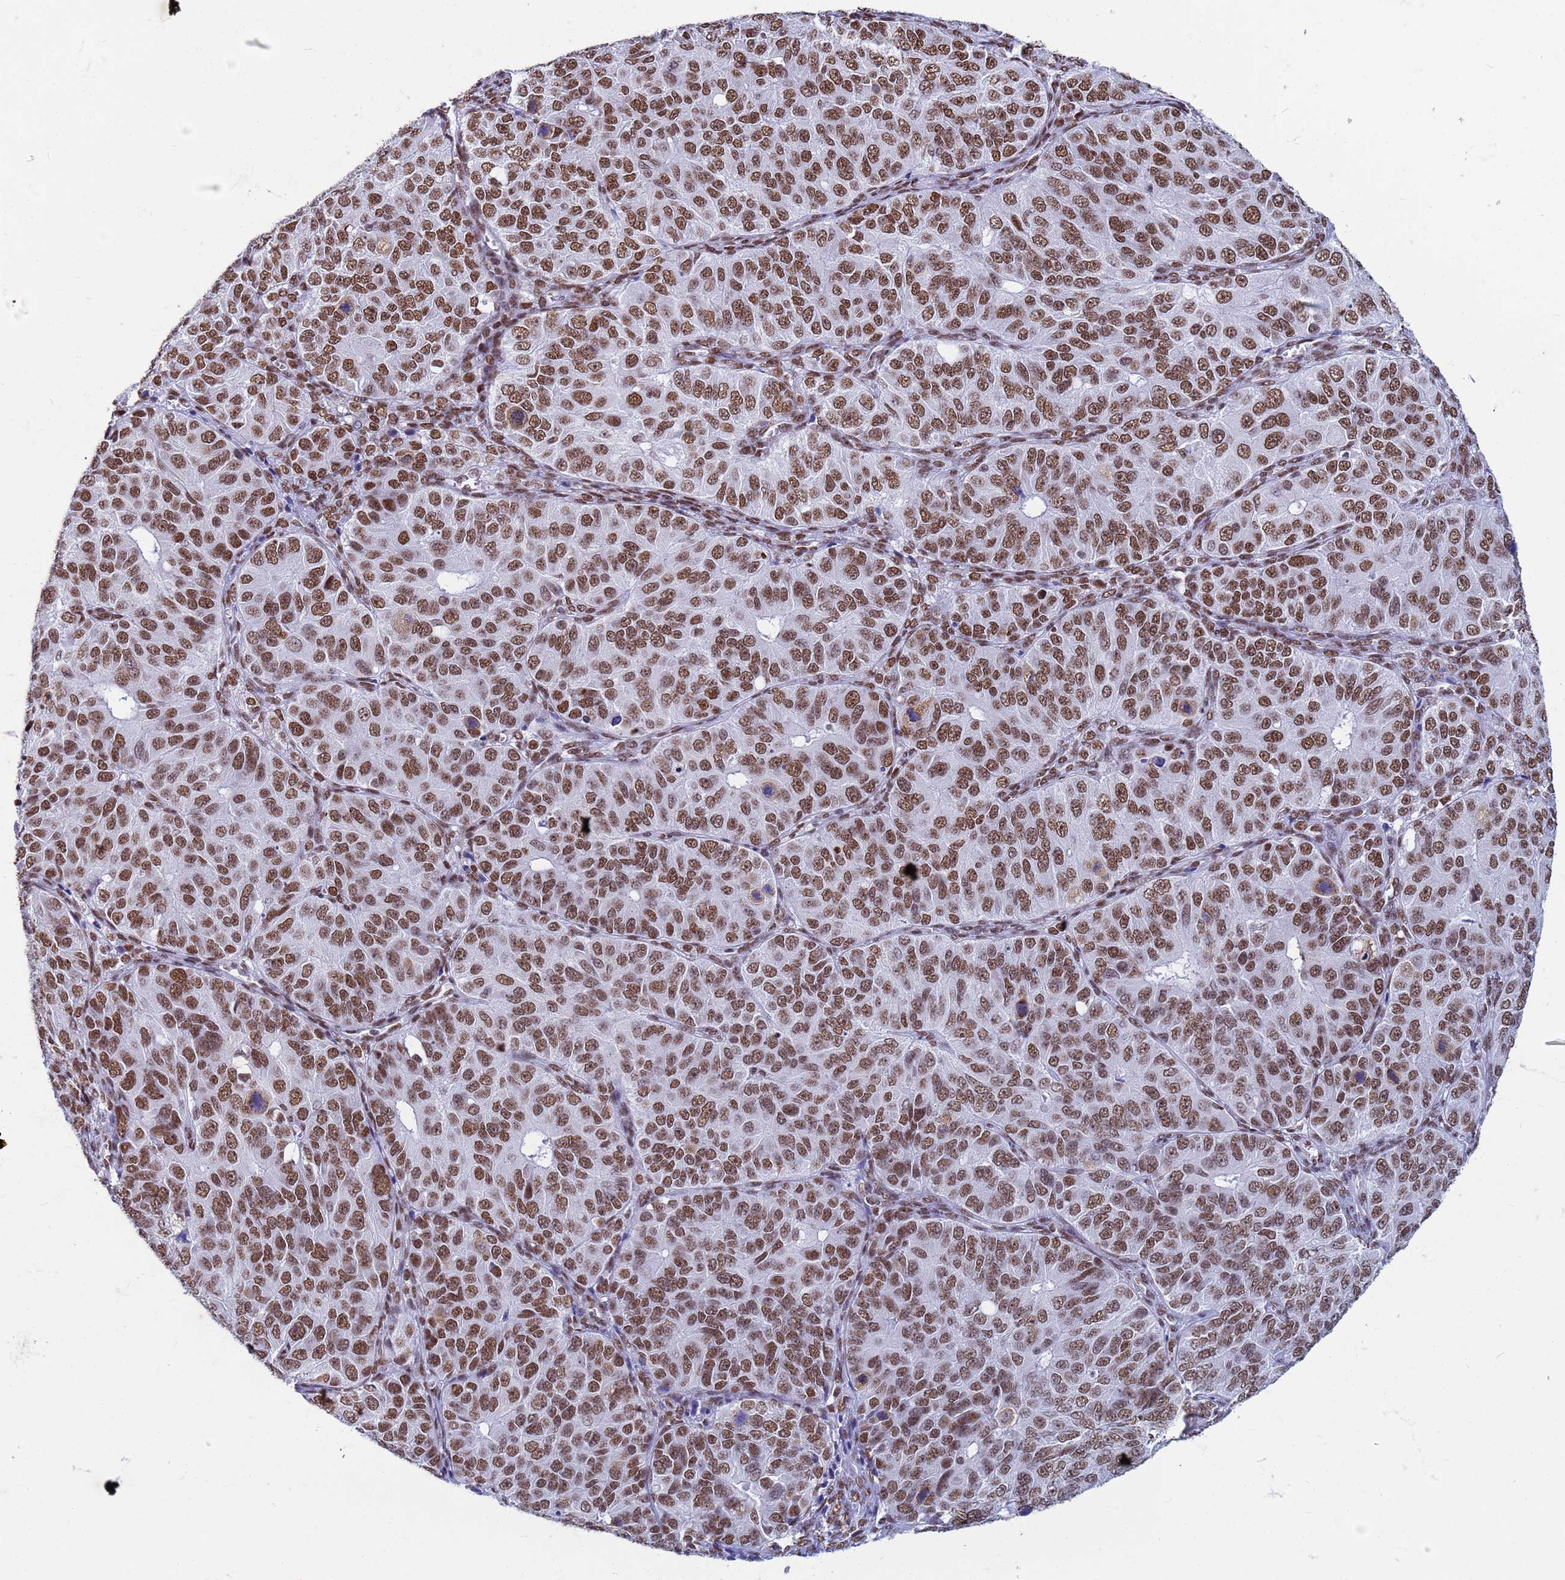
{"staining": {"intensity": "strong", "quantity": ">75%", "location": "nuclear"}, "tissue": "ovarian cancer", "cell_type": "Tumor cells", "image_type": "cancer", "snomed": [{"axis": "morphology", "description": "Carcinoma, endometroid"}, {"axis": "topography", "description": "Ovary"}], "caption": "Brown immunohistochemical staining in human ovarian endometroid carcinoma reveals strong nuclear positivity in about >75% of tumor cells.", "gene": "FAM170B", "patient": {"sex": "female", "age": 51}}